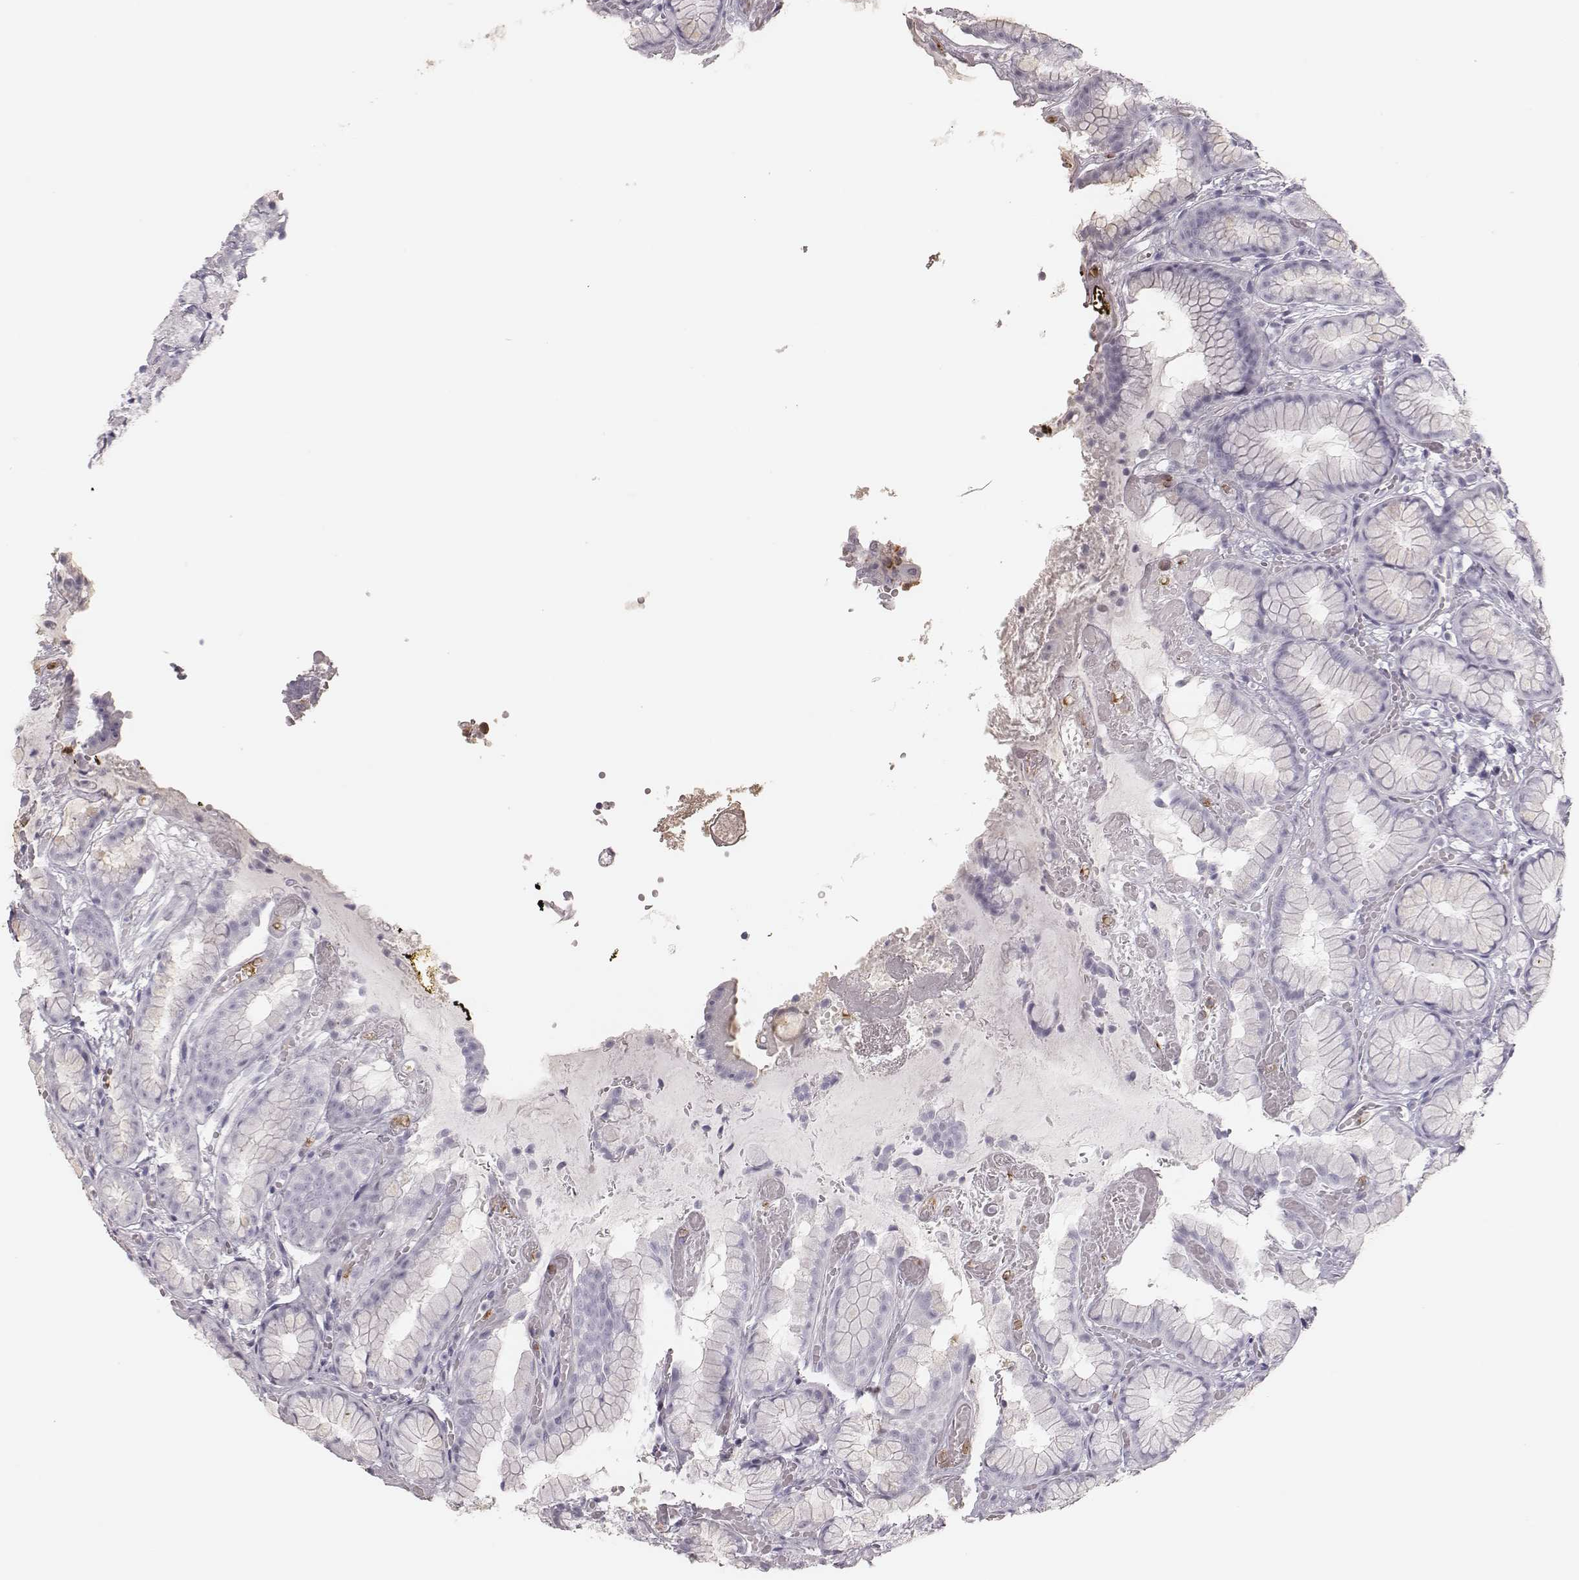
{"staining": {"intensity": "negative", "quantity": "none", "location": "none"}, "tissue": "stomach", "cell_type": "Glandular cells", "image_type": "normal", "snomed": [{"axis": "morphology", "description": "Normal tissue, NOS"}, {"axis": "topography", "description": "Stomach"}], "caption": "This micrograph is of normal stomach stained with immunohistochemistry (IHC) to label a protein in brown with the nuclei are counter-stained blue. There is no positivity in glandular cells.", "gene": "ELANE", "patient": {"sex": "male", "age": 70}}